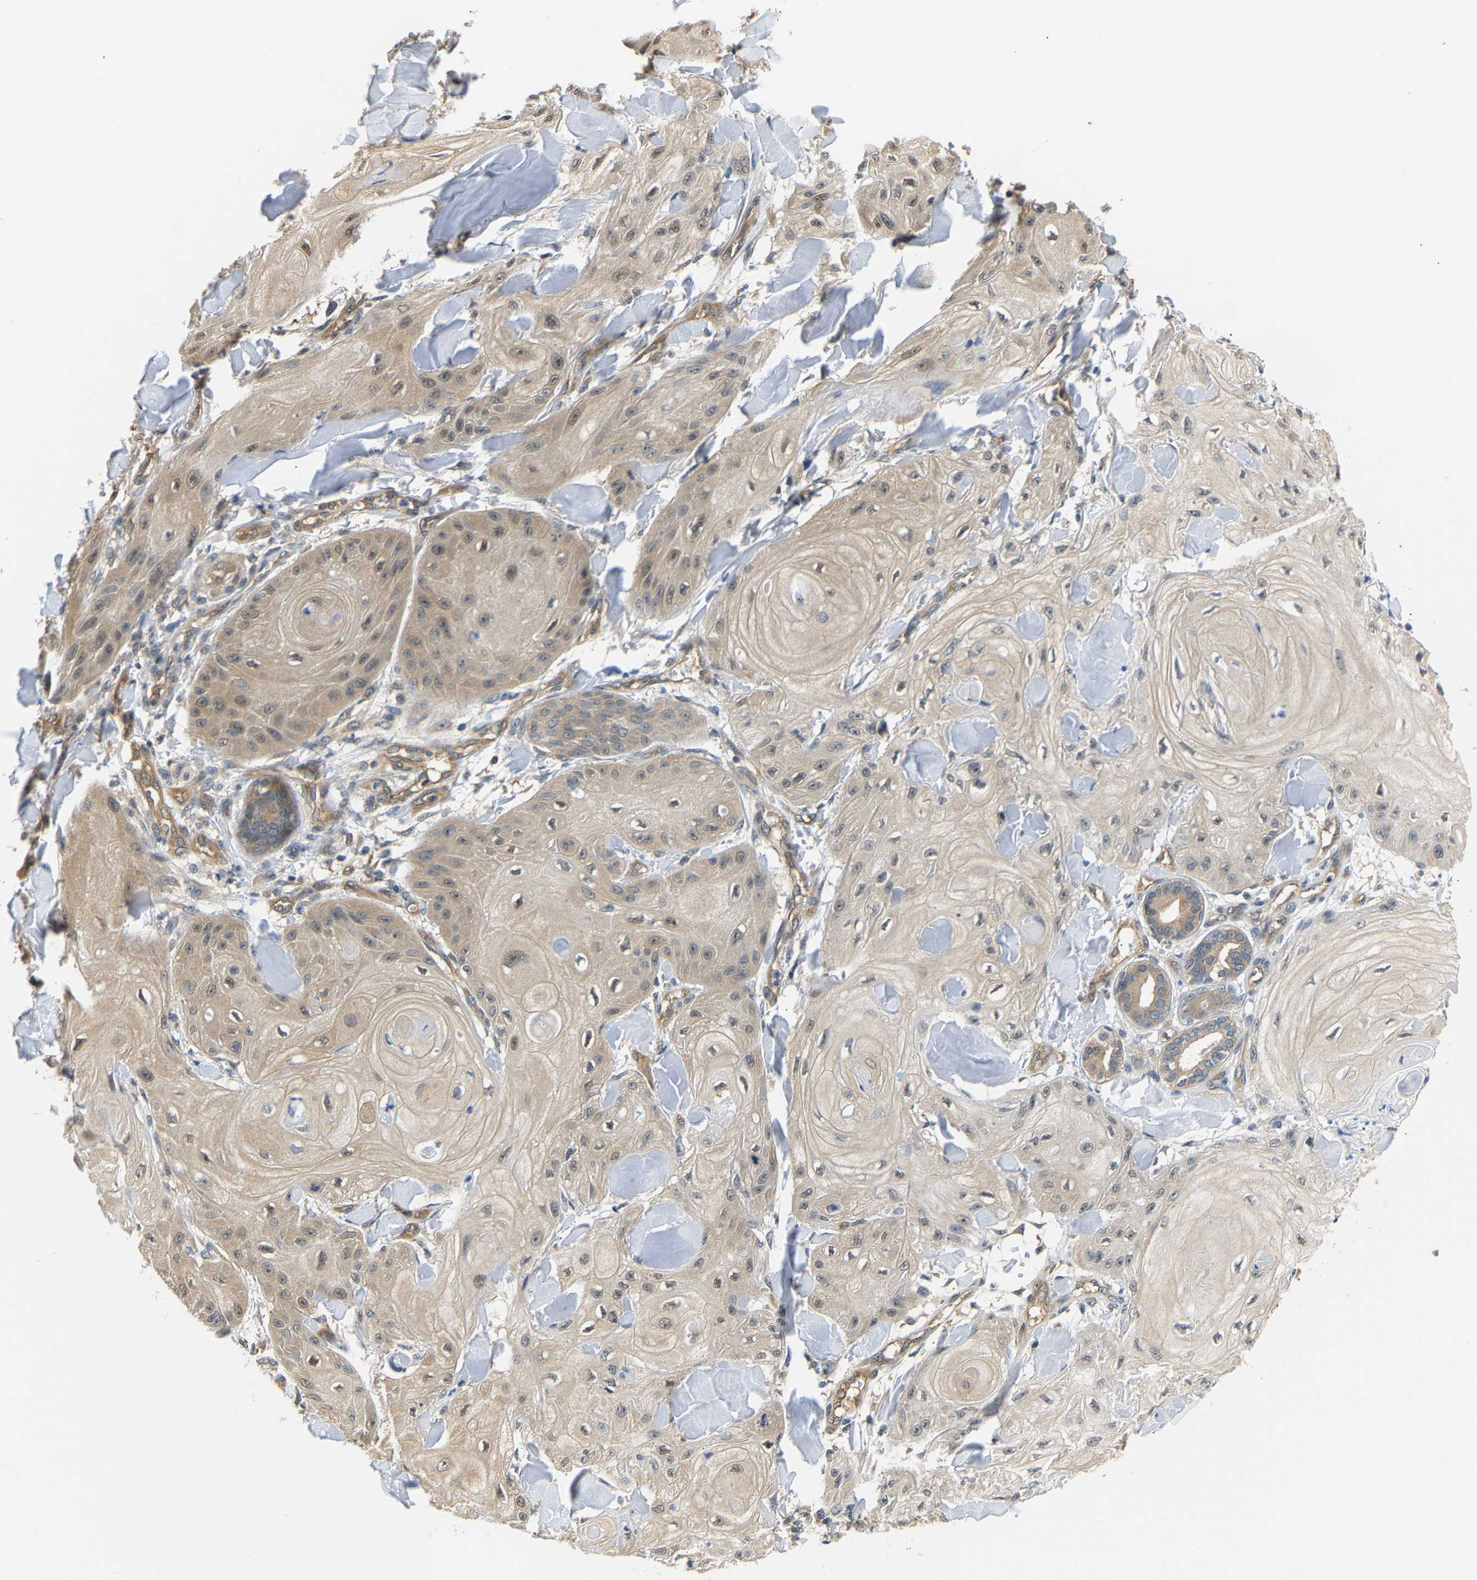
{"staining": {"intensity": "weak", "quantity": ">75%", "location": "cytoplasmic/membranous"}, "tissue": "skin cancer", "cell_type": "Tumor cells", "image_type": "cancer", "snomed": [{"axis": "morphology", "description": "Squamous cell carcinoma, NOS"}, {"axis": "topography", "description": "Skin"}], "caption": "Weak cytoplasmic/membranous staining for a protein is identified in approximately >75% of tumor cells of squamous cell carcinoma (skin) using immunohistochemistry.", "gene": "ARHGEF12", "patient": {"sex": "male", "age": 74}}